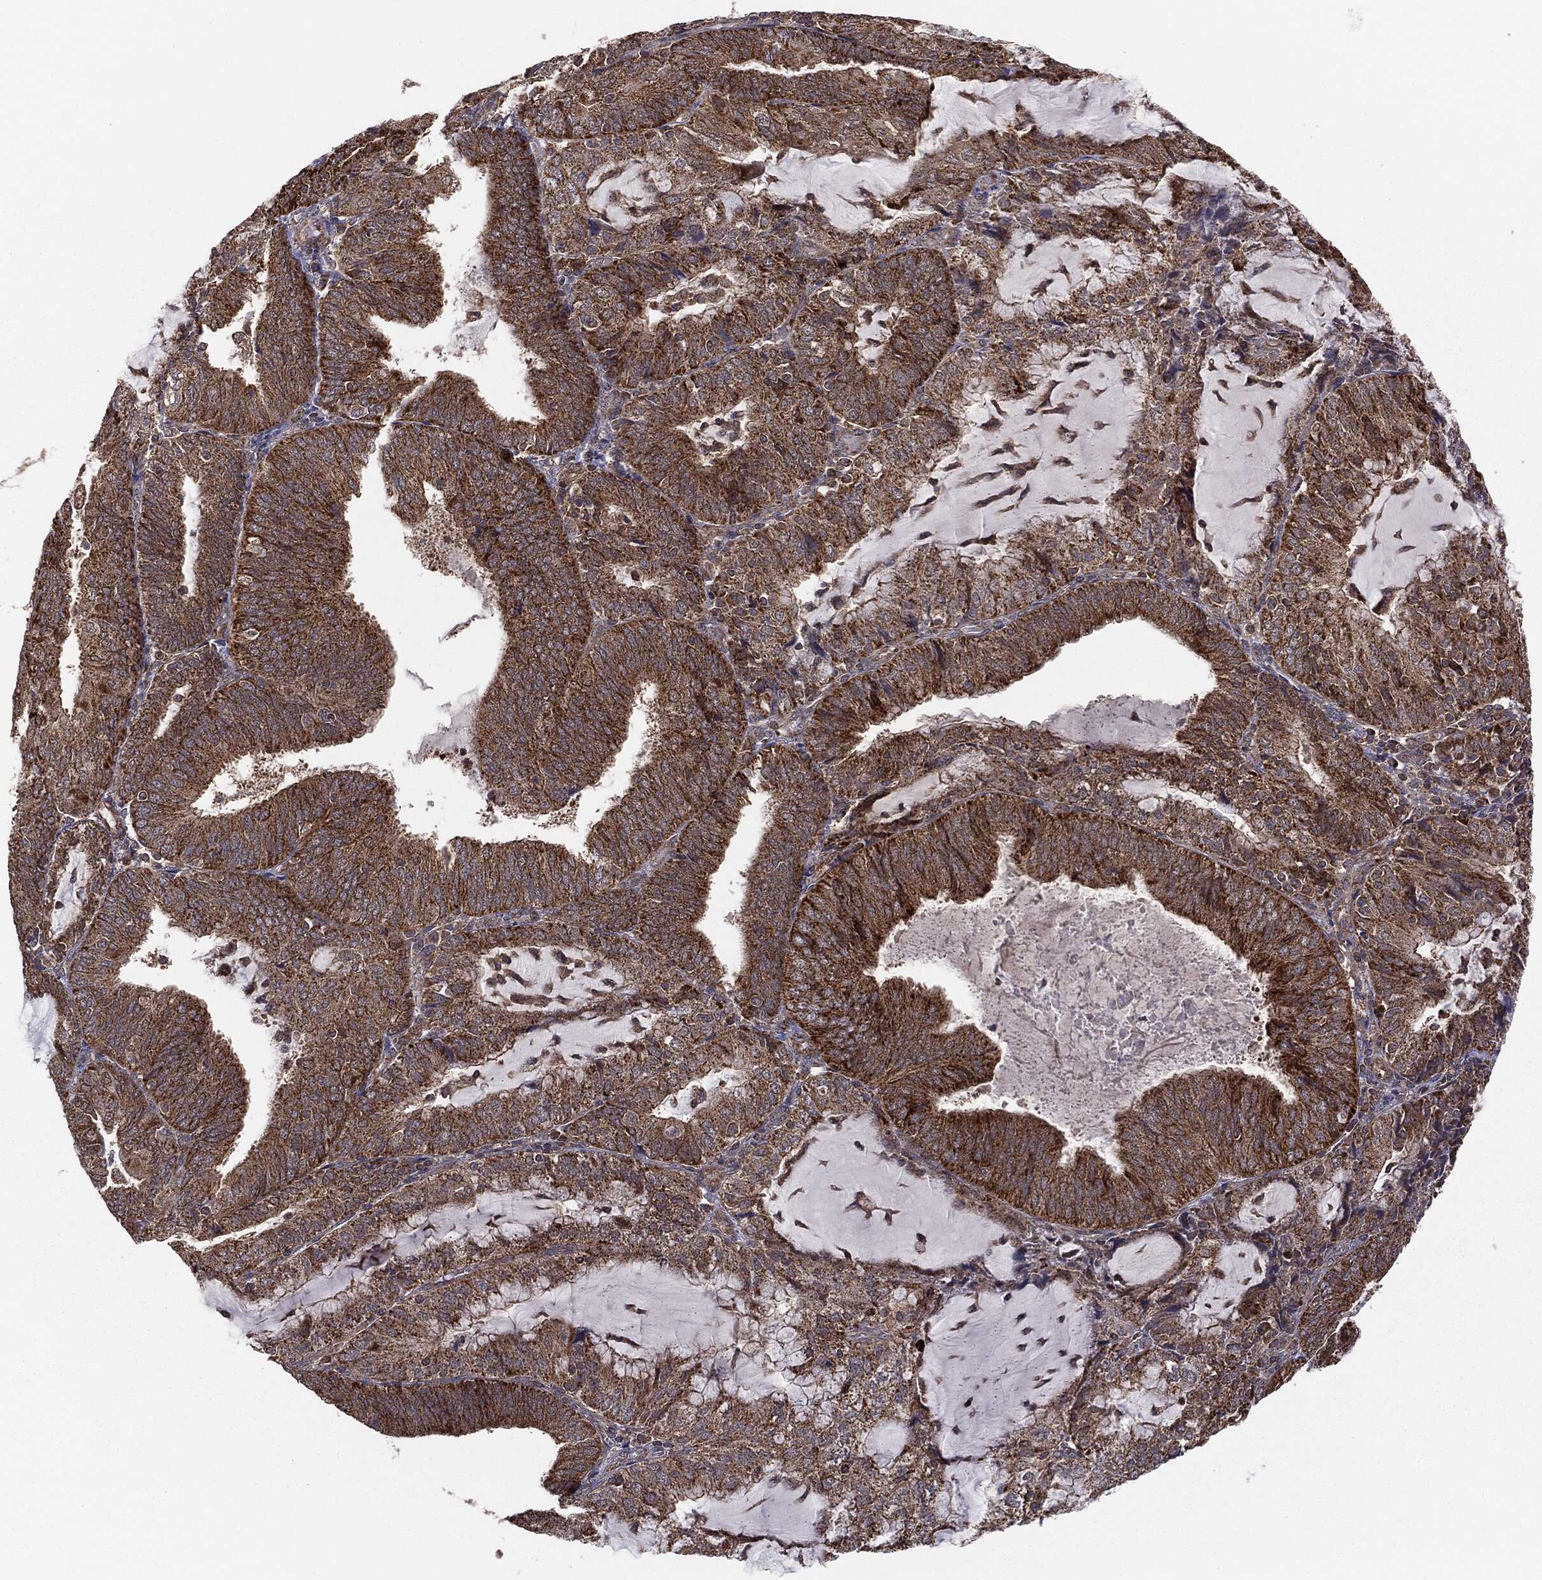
{"staining": {"intensity": "strong", "quantity": ">75%", "location": "cytoplasmic/membranous"}, "tissue": "endometrial cancer", "cell_type": "Tumor cells", "image_type": "cancer", "snomed": [{"axis": "morphology", "description": "Adenocarcinoma, NOS"}, {"axis": "topography", "description": "Endometrium"}], "caption": "About >75% of tumor cells in endometrial adenocarcinoma demonstrate strong cytoplasmic/membranous protein positivity as visualized by brown immunohistochemical staining.", "gene": "MTOR", "patient": {"sex": "female", "age": 81}}